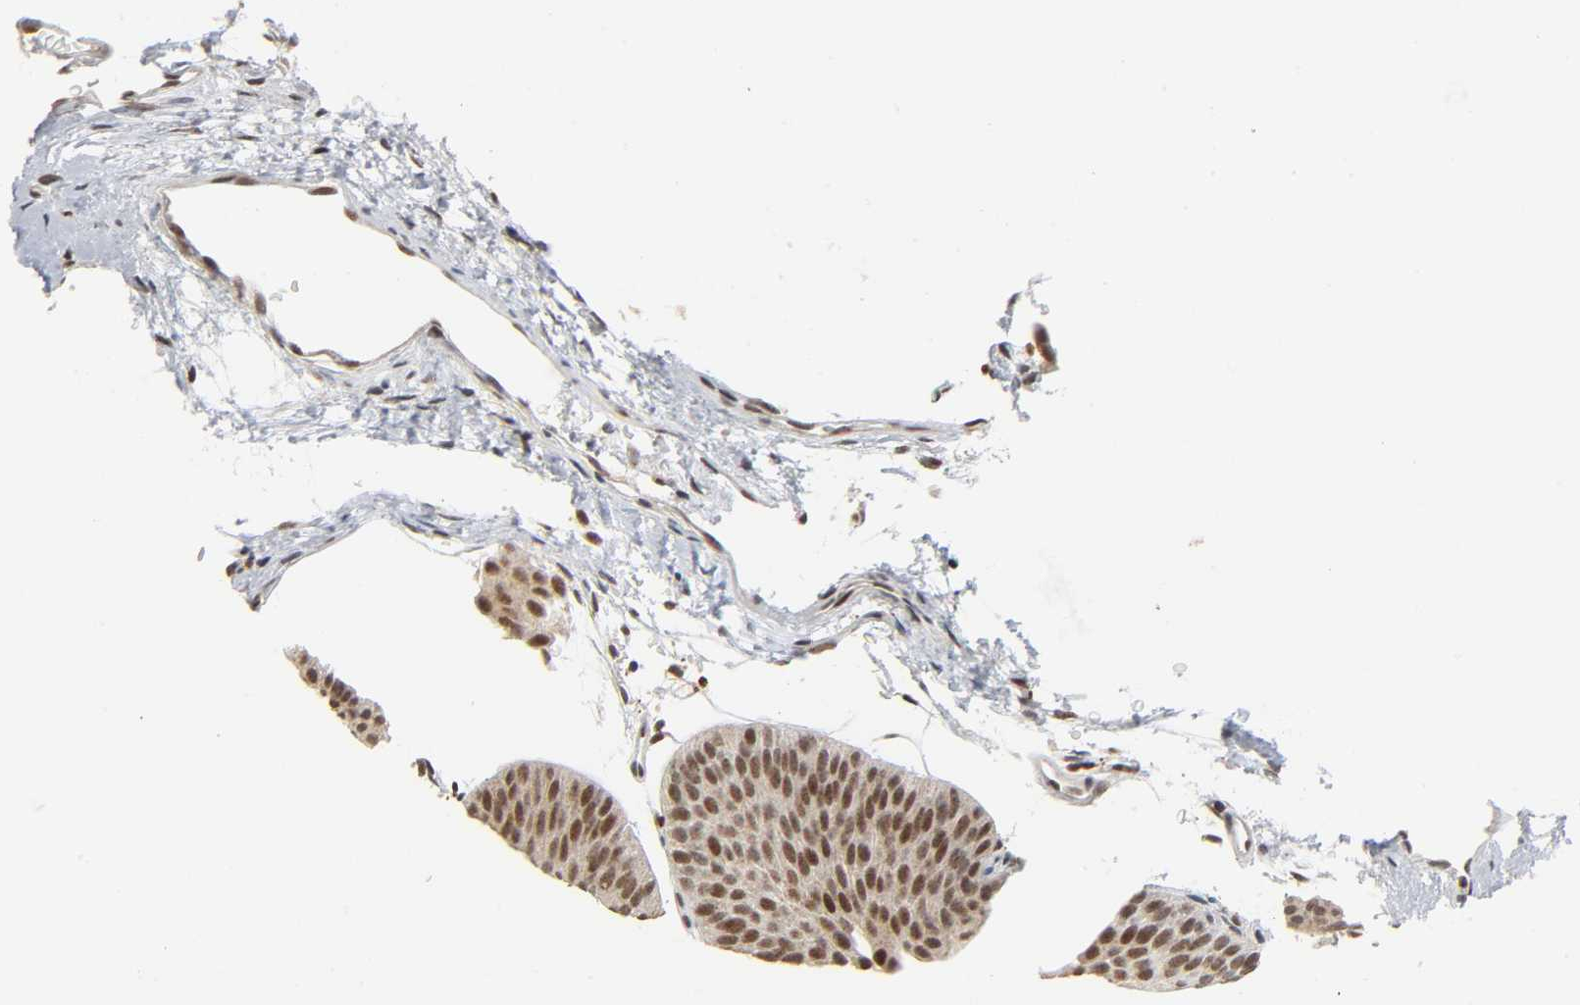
{"staining": {"intensity": "moderate", "quantity": ">75%", "location": "cytoplasmic/membranous,nuclear"}, "tissue": "urothelial cancer", "cell_type": "Tumor cells", "image_type": "cancer", "snomed": [{"axis": "morphology", "description": "Urothelial carcinoma, Low grade"}, {"axis": "topography", "description": "Urinary bladder"}], "caption": "Protein expression analysis of urothelial cancer shows moderate cytoplasmic/membranous and nuclear expression in approximately >75% of tumor cells. (Stains: DAB (3,3'-diaminobenzidine) in brown, nuclei in blue, Microscopy: brightfield microscopy at high magnification).", "gene": "KAT2B", "patient": {"sex": "female", "age": 60}}